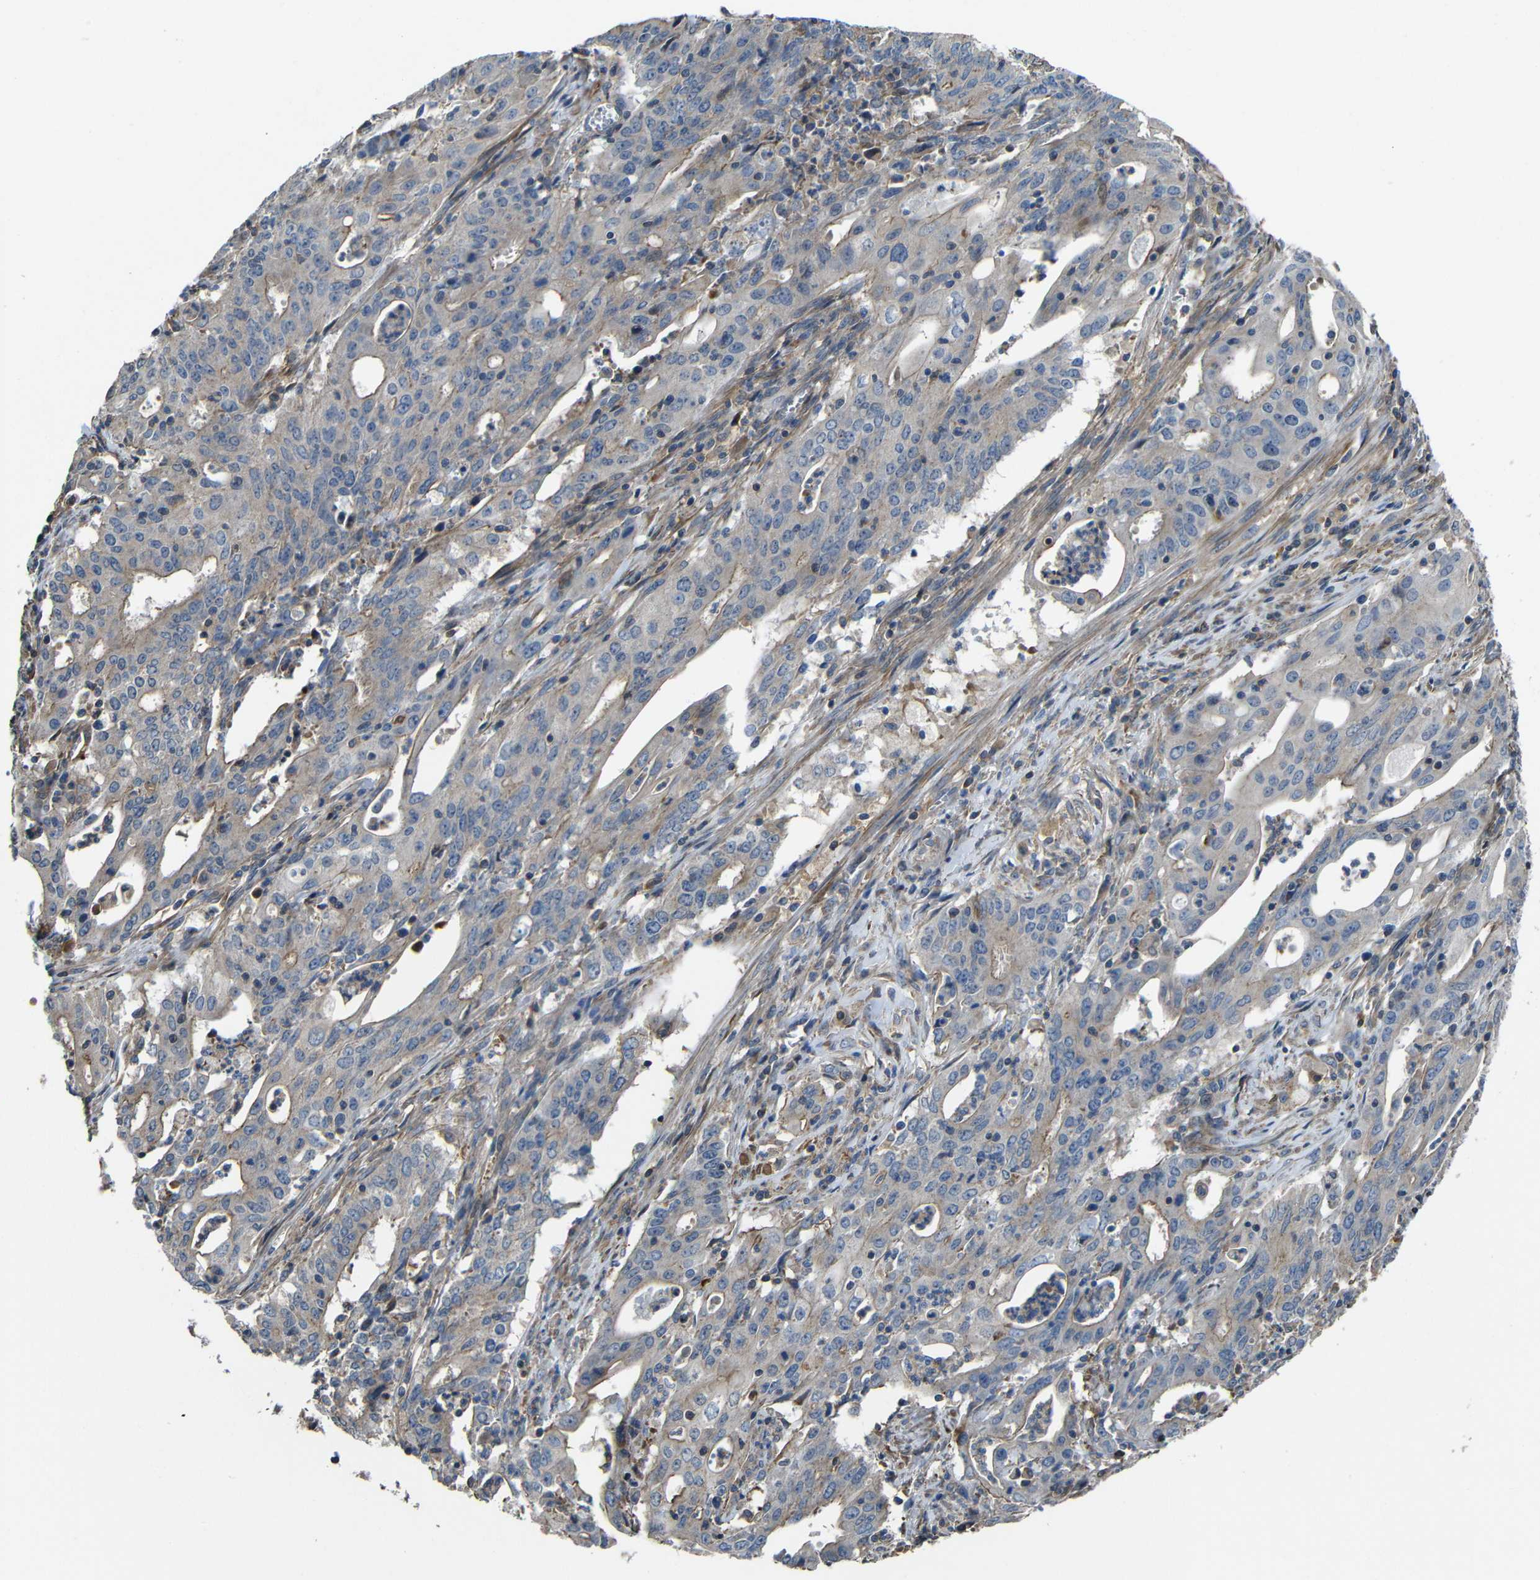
{"staining": {"intensity": "moderate", "quantity": "25%-75%", "location": "cytoplasmic/membranous"}, "tissue": "cervical cancer", "cell_type": "Tumor cells", "image_type": "cancer", "snomed": [{"axis": "morphology", "description": "Adenocarcinoma, NOS"}, {"axis": "topography", "description": "Cervix"}], "caption": "Protein staining by immunohistochemistry (IHC) exhibits moderate cytoplasmic/membranous staining in approximately 25%-75% of tumor cells in adenocarcinoma (cervical).", "gene": "GDI1", "patient": {"sex": "female", "age": 44}}